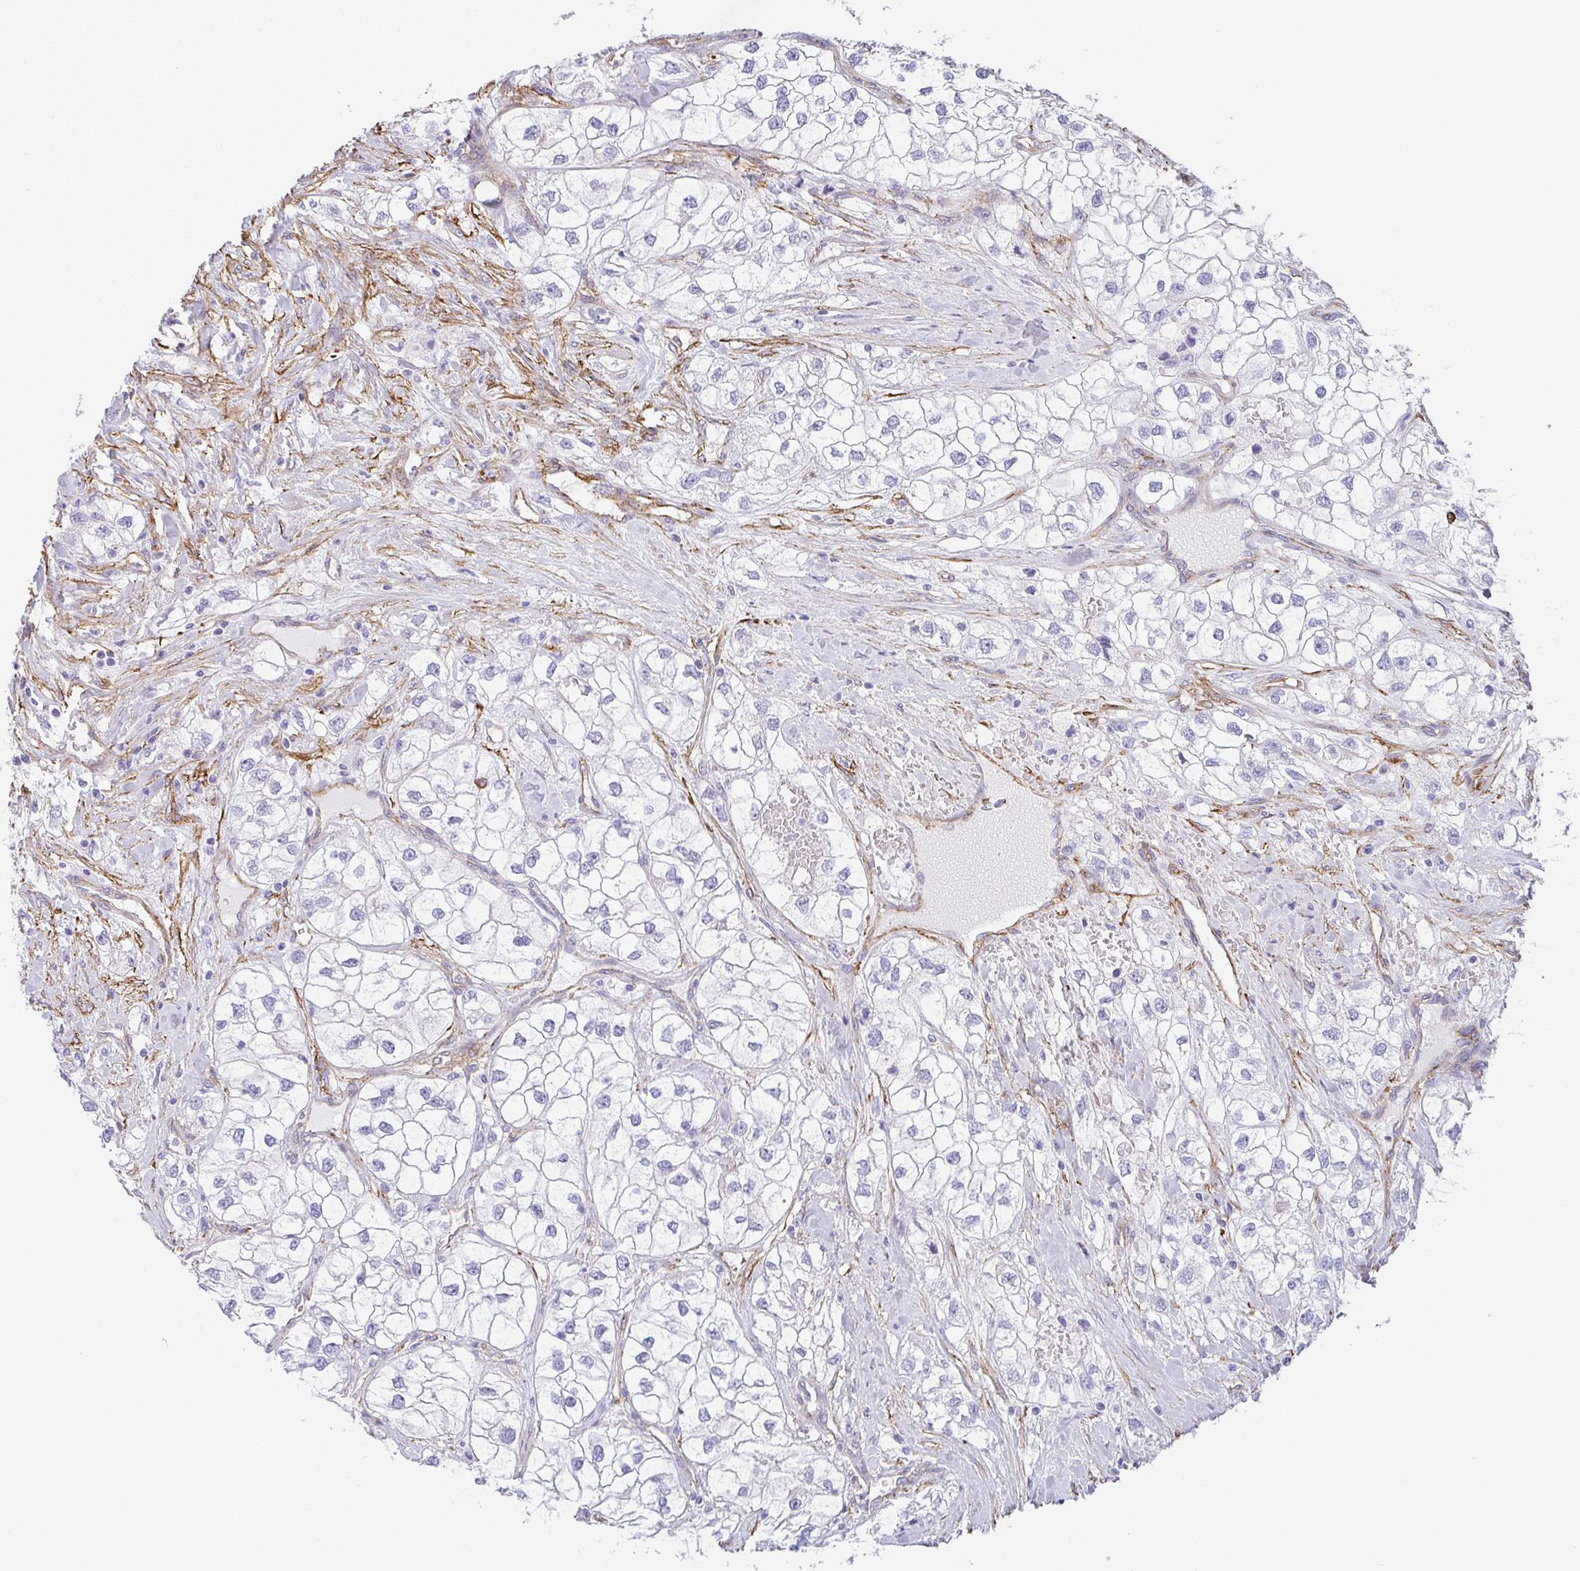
{"staining": {"intensity": "negative", "quantity": "none", "location": "none"}, "tissue": "renal cancer", "cell_type": "Tumor cells", "image_type": "cancer", "snomed": [{"axis": "morphology", "description": "Adenocarcinoma, NOS"}, {"axis": "topography", "description": "Kidney"}], "caption": "High magnification brightfield microscopy of renal cancer stained with DAB (brown) and counterstained with hematoxylin (blue): tumor cells show no significant expression. (DAB immunohistochemistry (IHC) with hematoxylin counter stain).", "gene": "DBN1", "patient": {"sex": "male", "age": 59}}